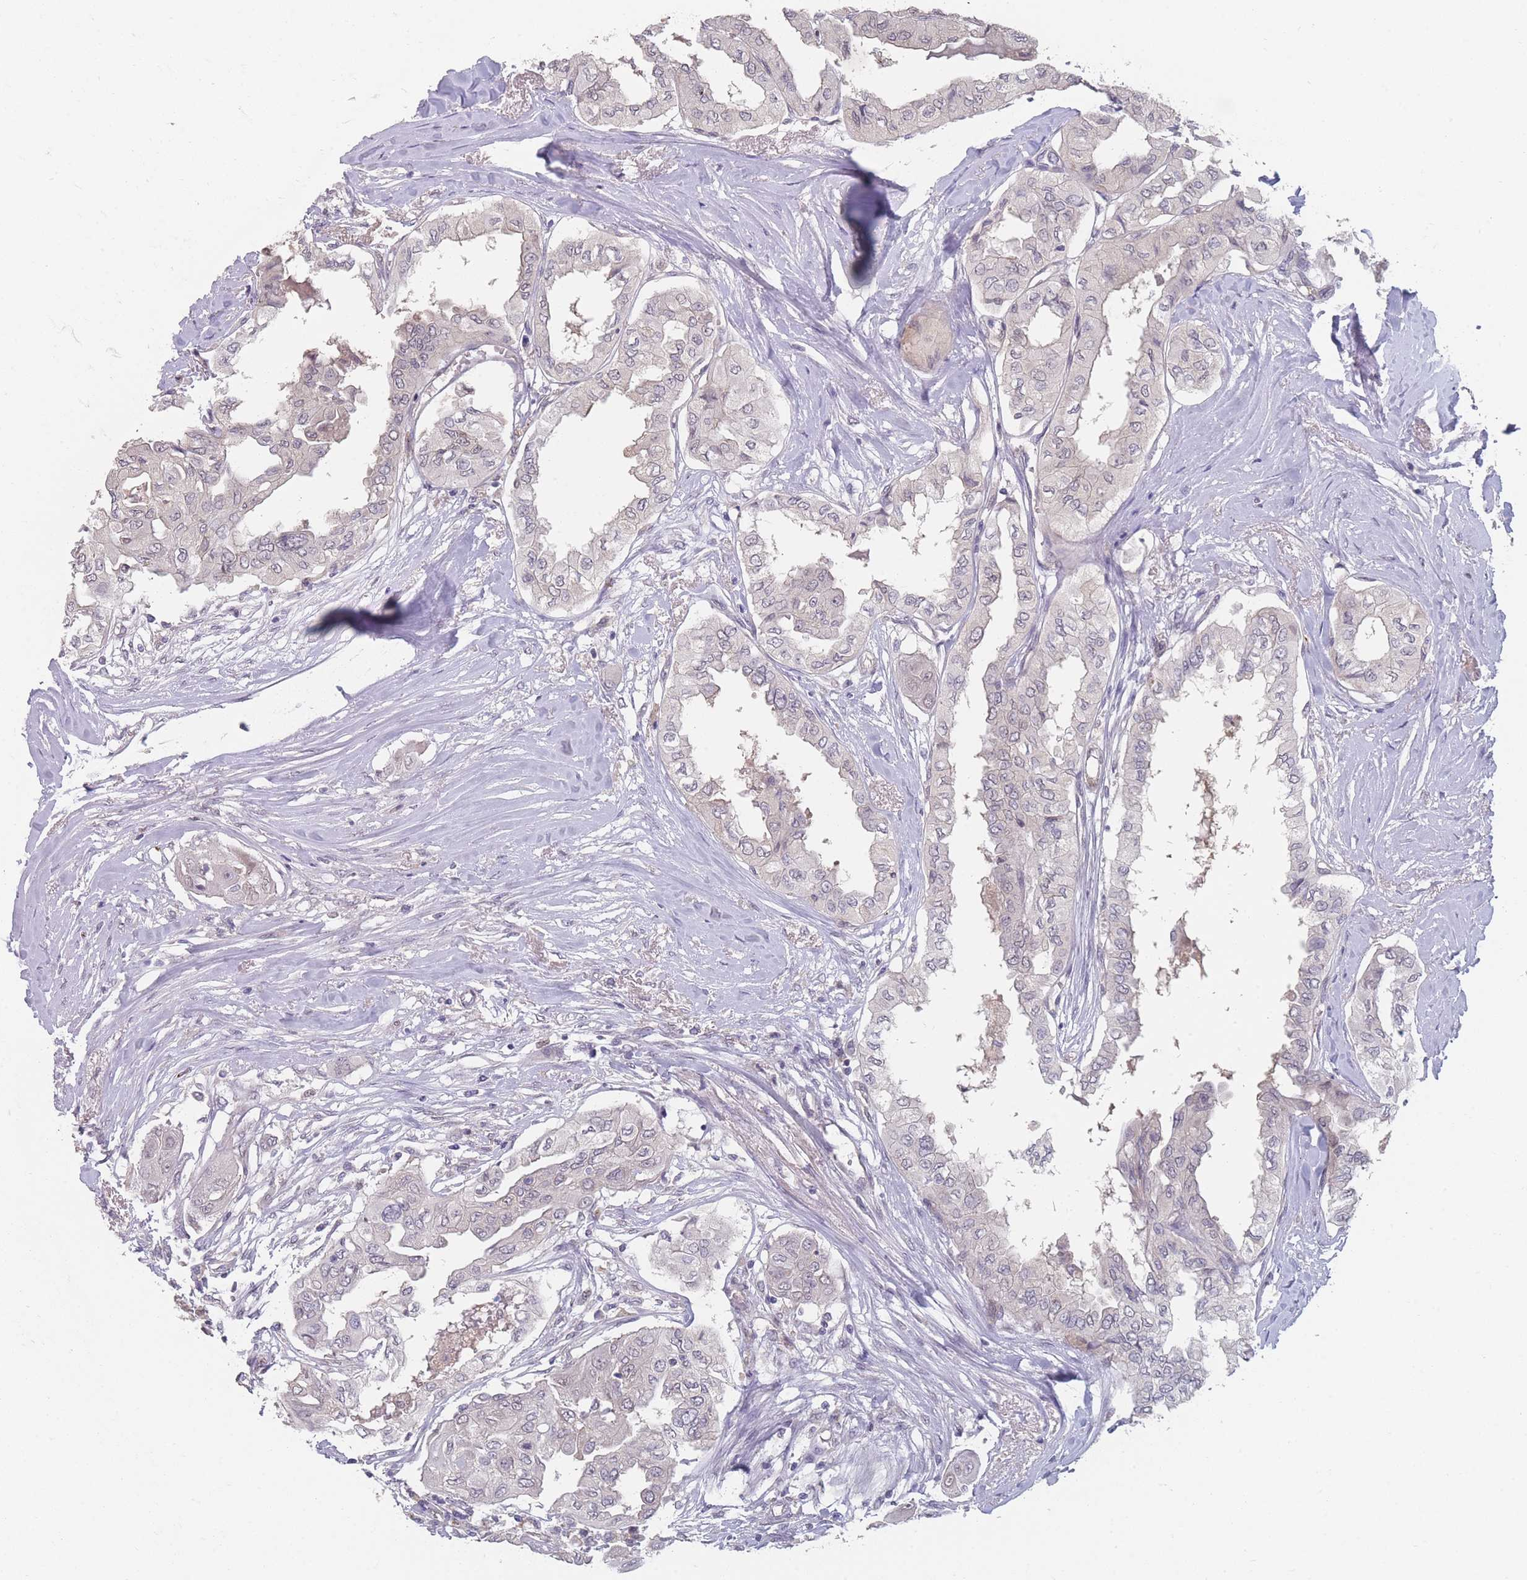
{"staining": {"intensity": "negative", "quantity": "none", "location": "none"}, "tissue": "thyroid cancer", "cell_type": "Tumor cells", "image_type": "cancer", "snomed": [{"axis": "morphology", "description": "Papillary adenocarcinoma, NOS"}, {"axis": "topography", "description": "Thyroid gland"}], "caption": "Immunohistochemical staining of human thyroid cancer exhibits no significant expression in tumor cells. (DAB immunohistochemistry, high magnification).", "gene": "ANKRD10", "patient": {"sex": "female", "age": 59}}